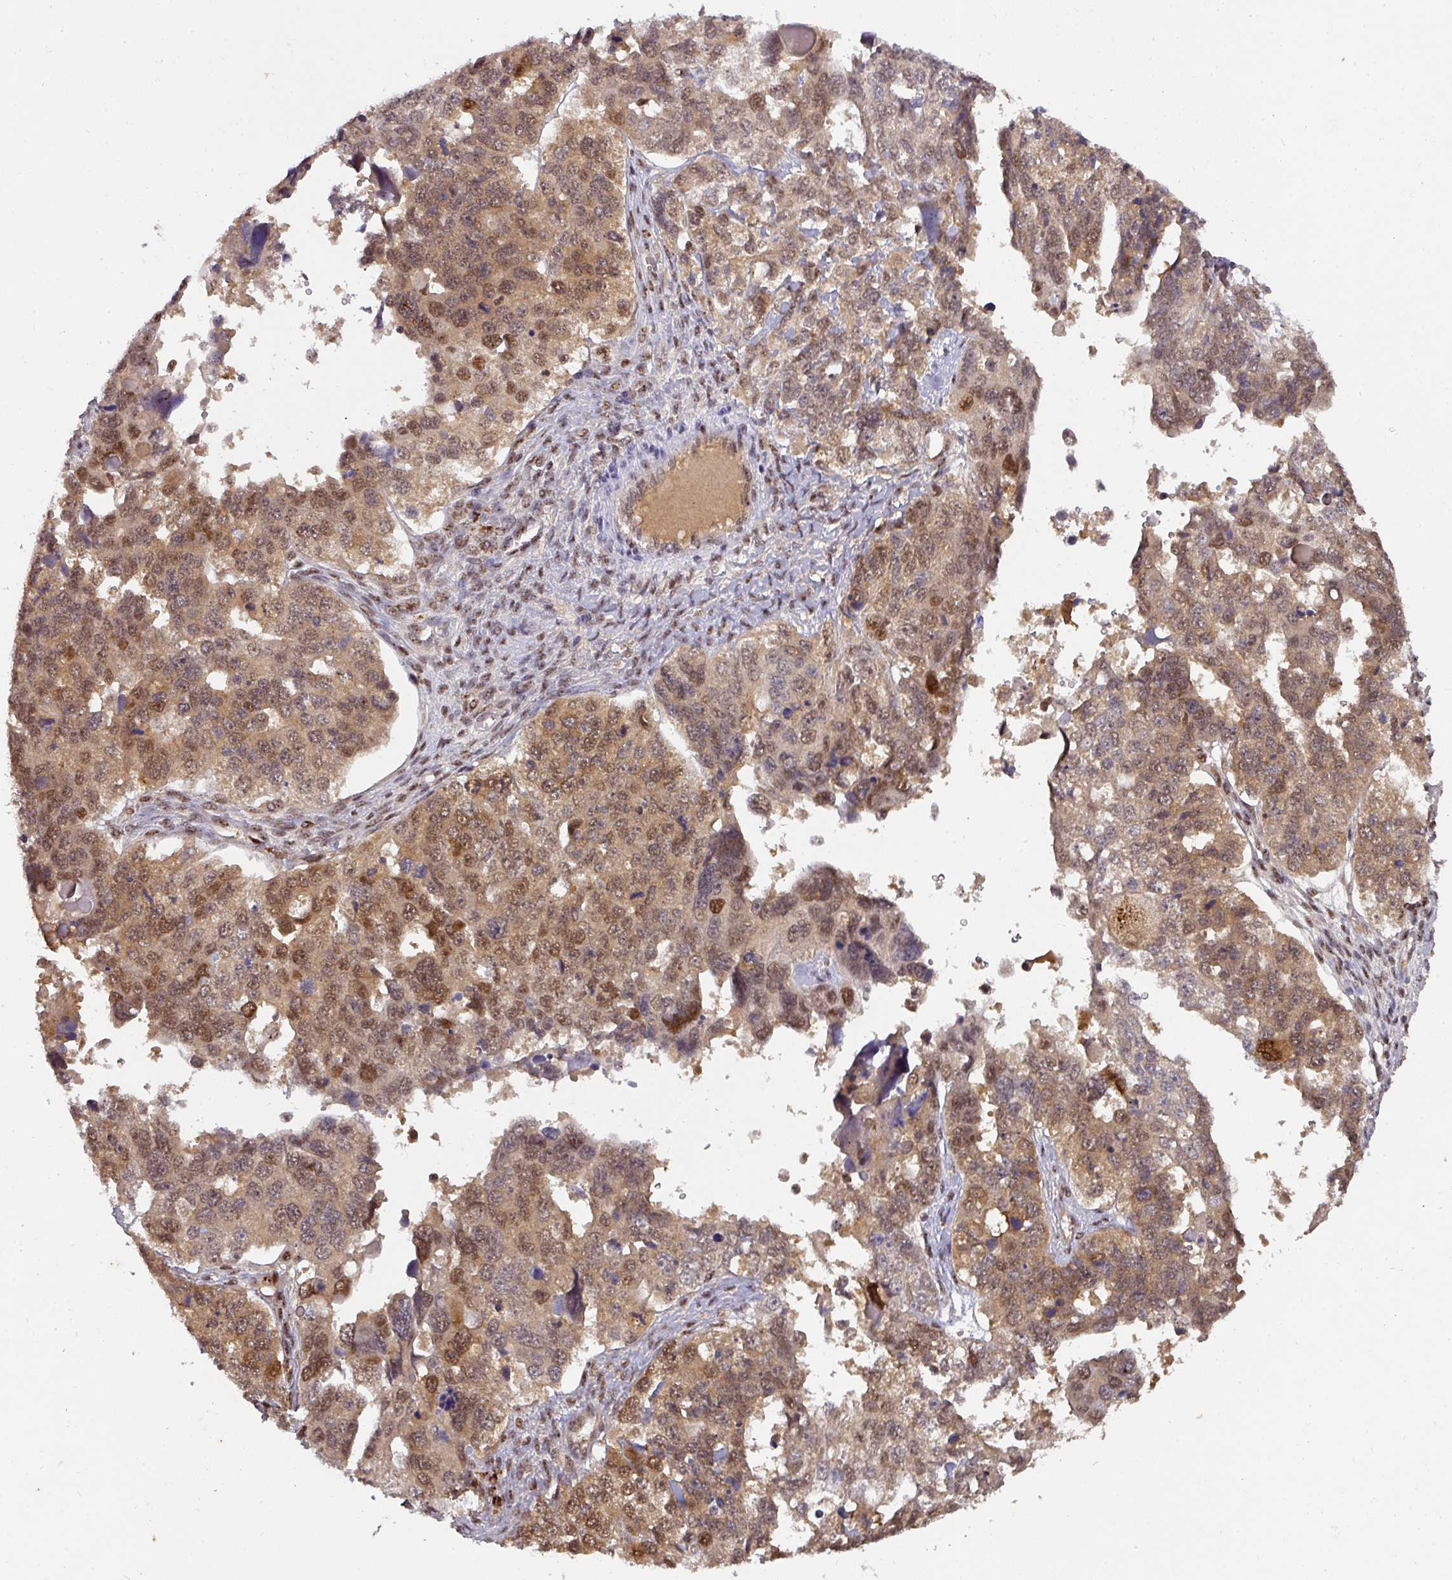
{"staining": {"intensity": "moderate", "quantity": ">75%", "location": "cytoplasmic/membranous,nuclear"}, "tissue": "ovarian cancer", "cell_type": "Tumor cells", "image_type": "cancer", "snomed": [{"axis": "morphology", "description": "Cystadenocarcinoma, serous, NOS"}, {"axis": "topography", "description": "Ovary"}], "caption": "About >75% of tumor cells in human ovarian cancer exhibit moderate cytoplasmic/membranous and nuclear protein staining as visualized by brown immunohistochemical staining.", "gene": "RANBP9", "patient": {"sex": "female", "age": 76}}